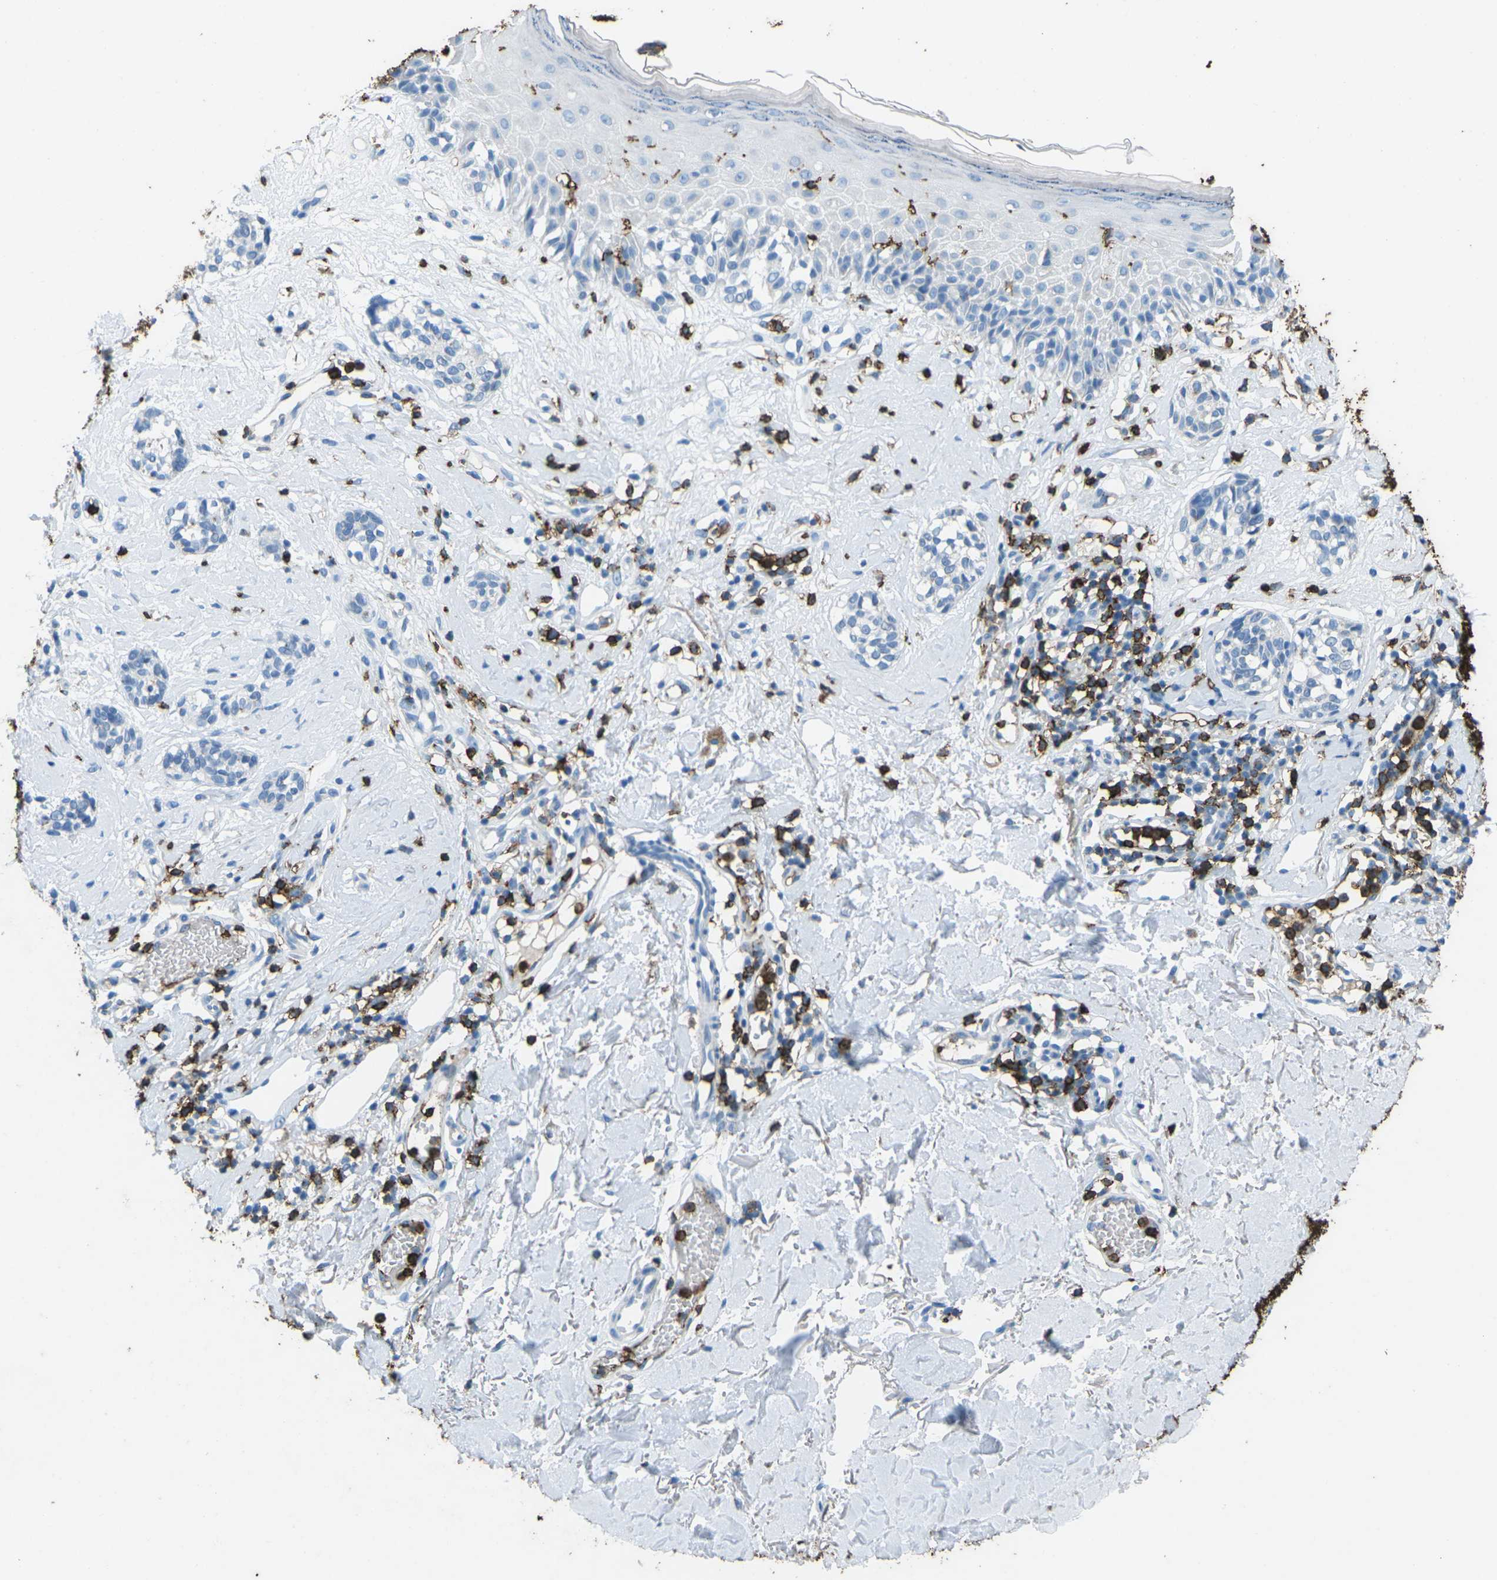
{"staining": {"intensity": "negative", "quantity": "none", "location": "none"}, "tissue": "melanoma", "cell_type": "Tumor cells", "image_type": "cancer", "snomed": [{"axis": "morphology", "description": "Malignant melanoma, NOS"}, {"axis": "topography", "description": "Skin"}], "caption": "Tumor cells are negative for brown protein staining in malignant melanoma.", "gene": "CTAGE1", "patient": {"sex": "male", "age": 64}}